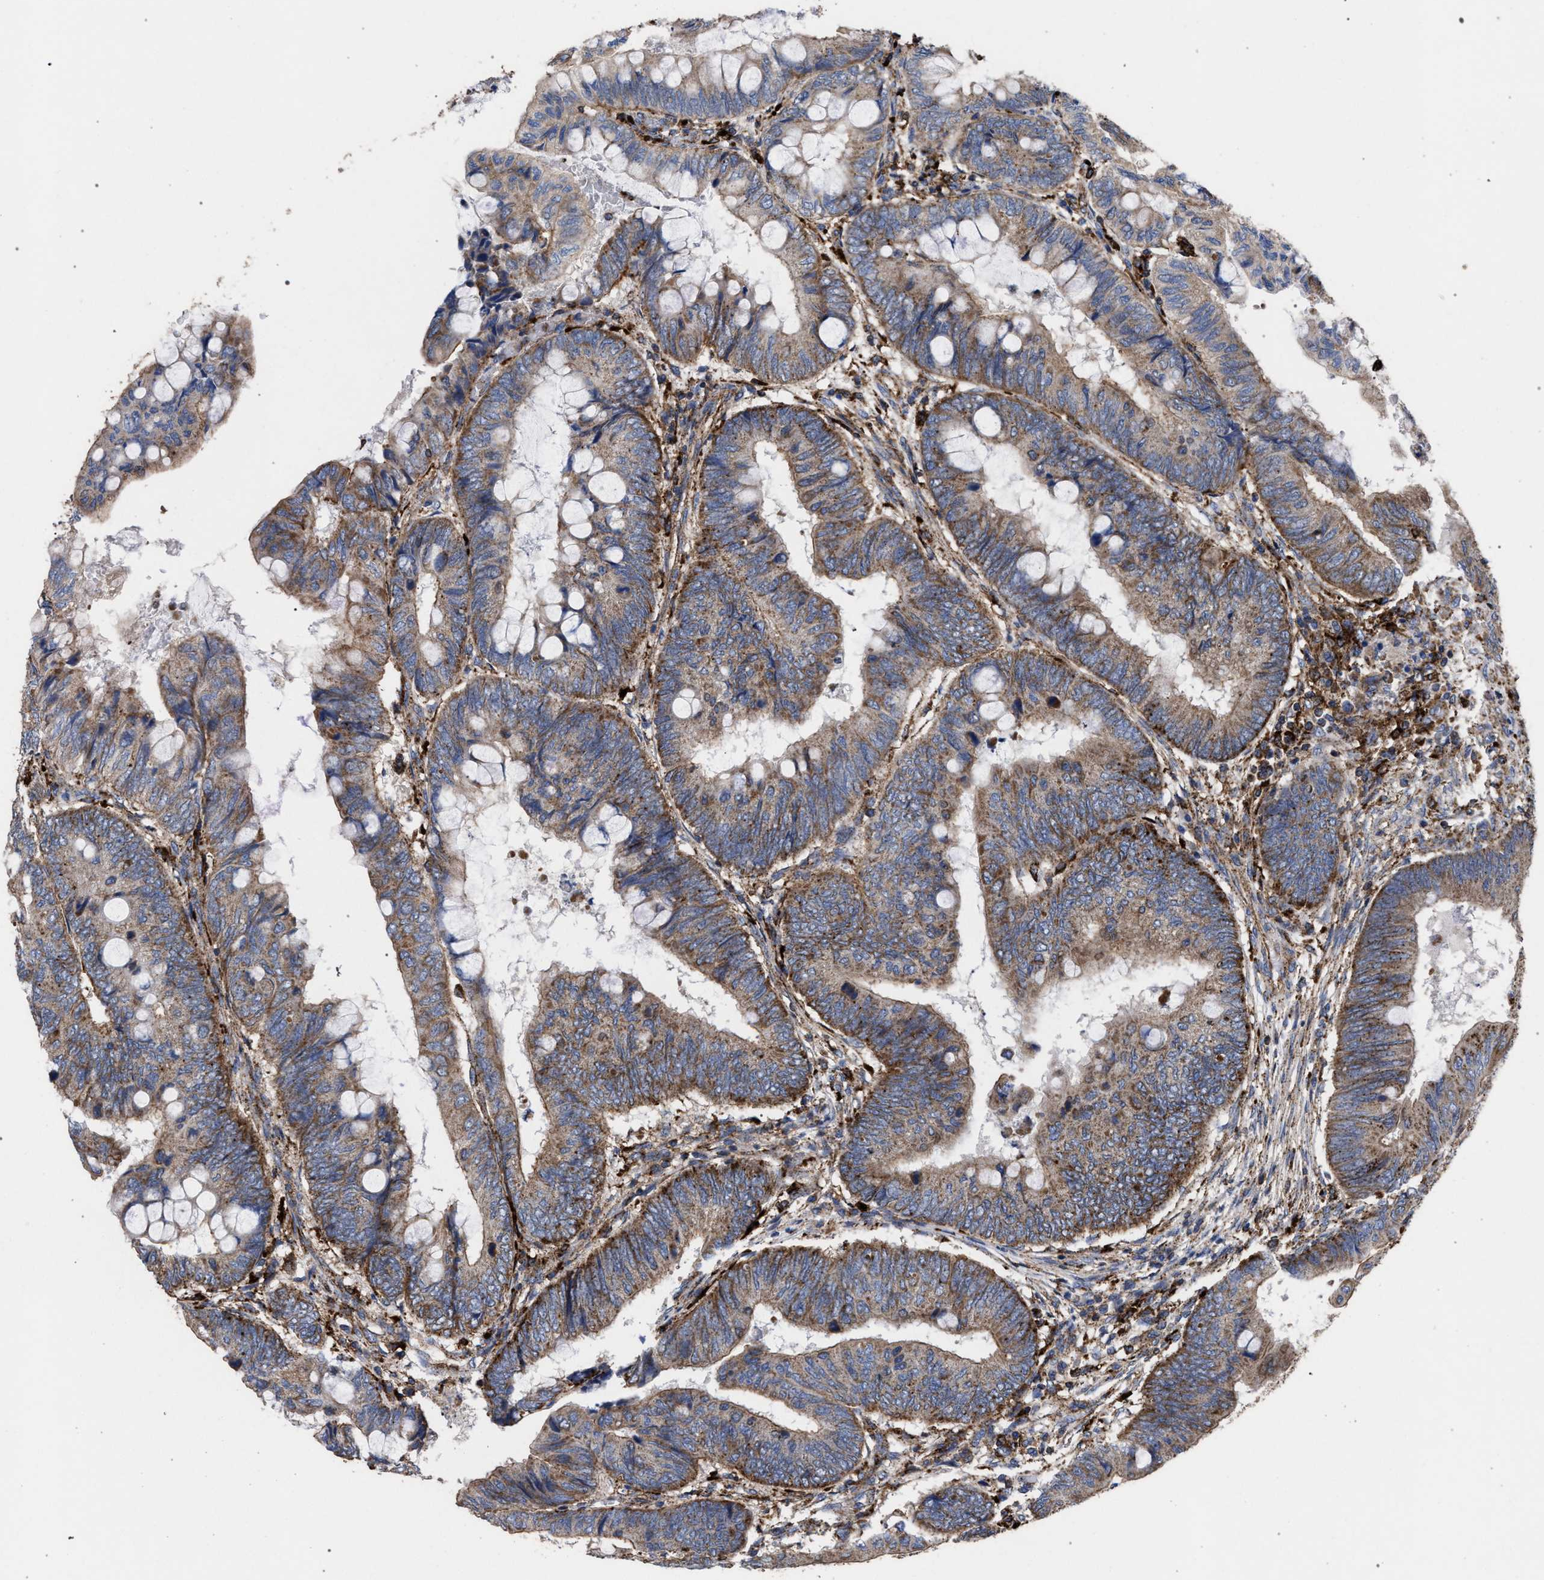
{"staining": {"intensity": "moderate", "quantity": ">75%", "location": "cytoplasmic/membranous"}, "tissue": "colorectal cancer", "cell_type": "Tumor cells", "image_type": "cancer", "snomed": [{"axis": "morphology", "description": "Normal tissue, NOS"}, {"axis": "morphology", "description": "Adenocarcinoma, NOS"}, {"axis": "topography", "description": "Rectum"}, {"axis": "topography", "description": "Peripheral nerve tissue"}], "caption": "This is a photomicrograph of IHC staining of adenocarcinoma (colorectal), which shows moderate positivity in the cytoplasmic/membranous of tumor cells.", "gene": "PPT1", "patient": {"sex": "male", "age": 92}}